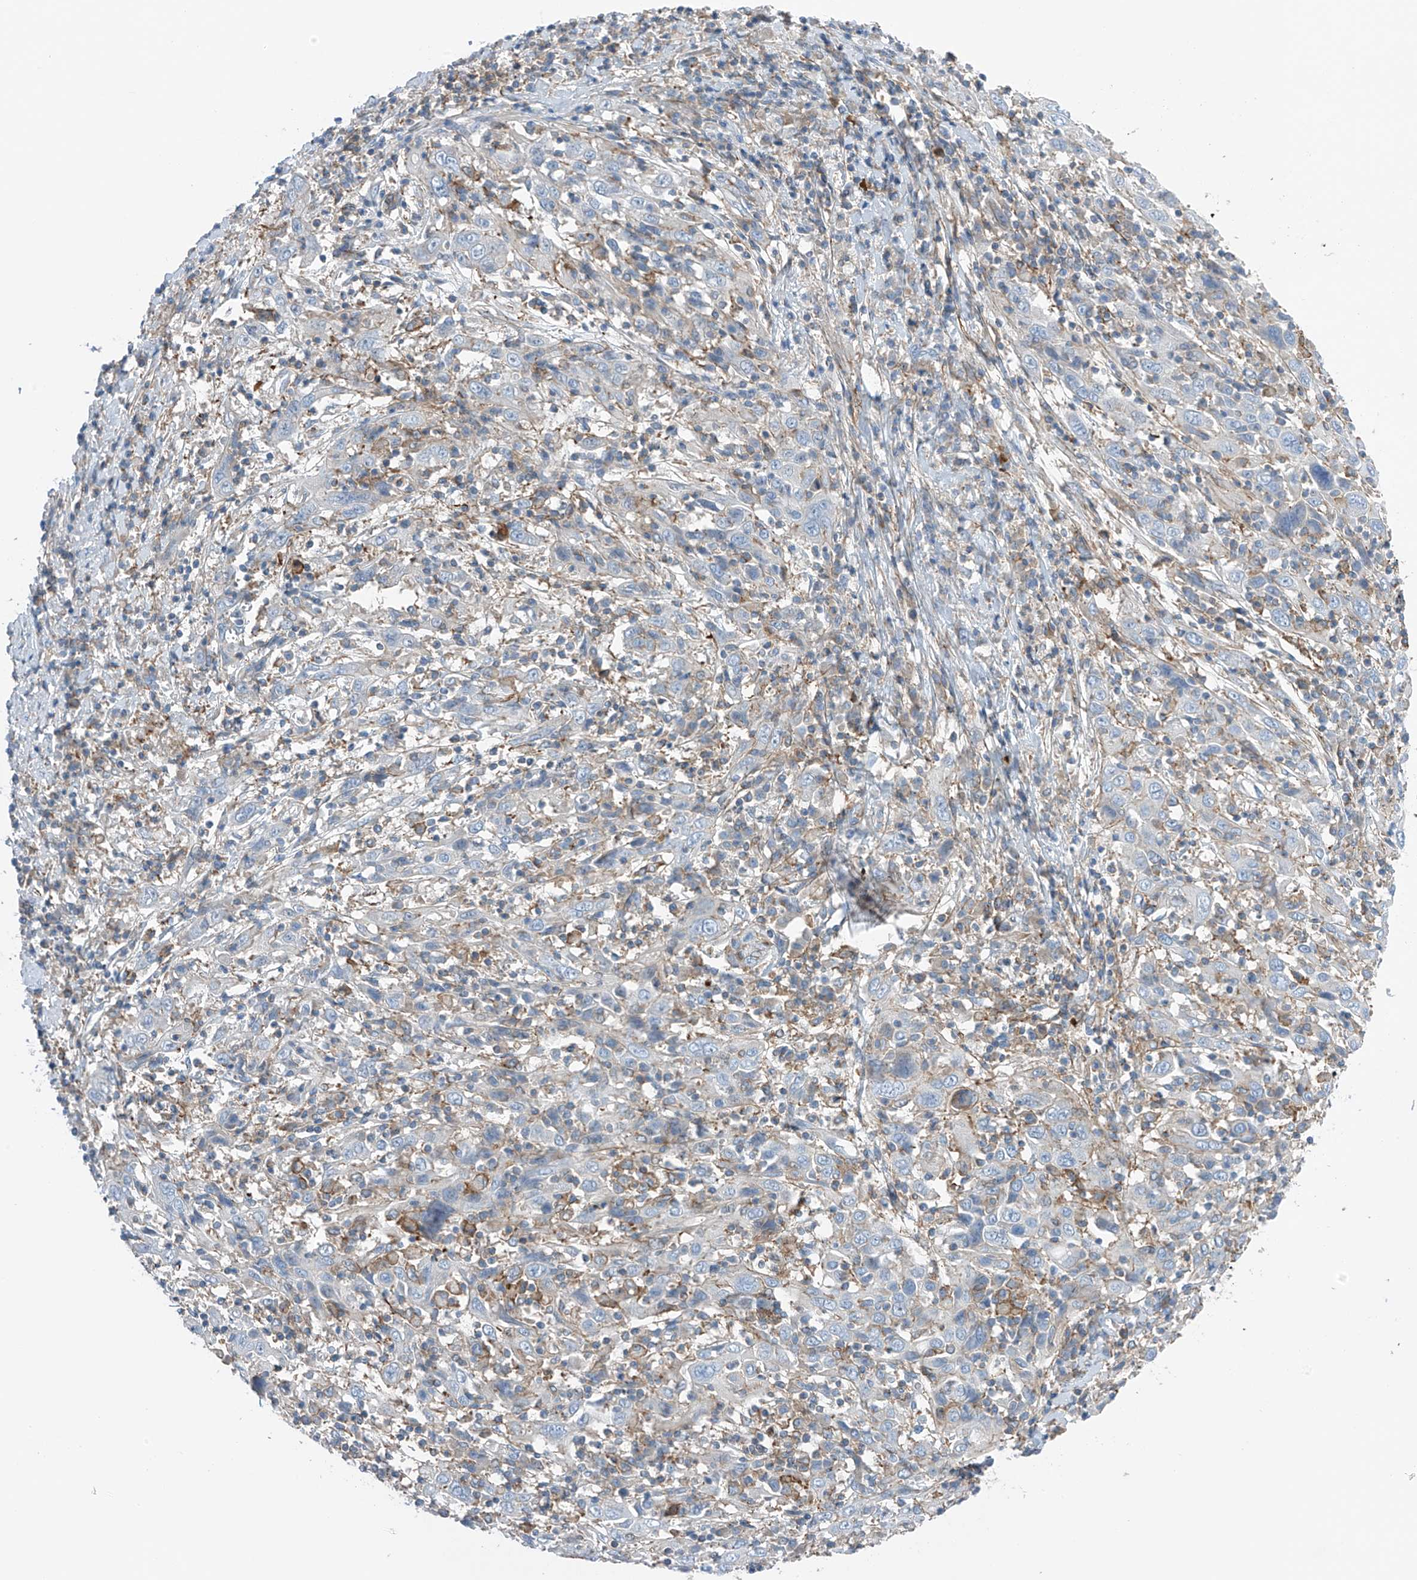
{"staining": {"intensity": "negative", "quantity": "none", "location": "none"}, "tissue": "cervical cancer", "cell_type": "Tumor cells", "image_type": "cancer", "snomed": [{"axis": "morphology", "description": "Squamous cell carcinoma, NOS"}, {"axis": "topography", "description": "Cervix"}], "caption": "The image shows no significant positivity in tumor cells of cervical squamous cell carcinoma. The staining is performed using DAB brown chromogen with nuclei counter-stained in using hematoxylin.", "gene": "NALCN", "patient": {"sex": "female", "age": 46}}